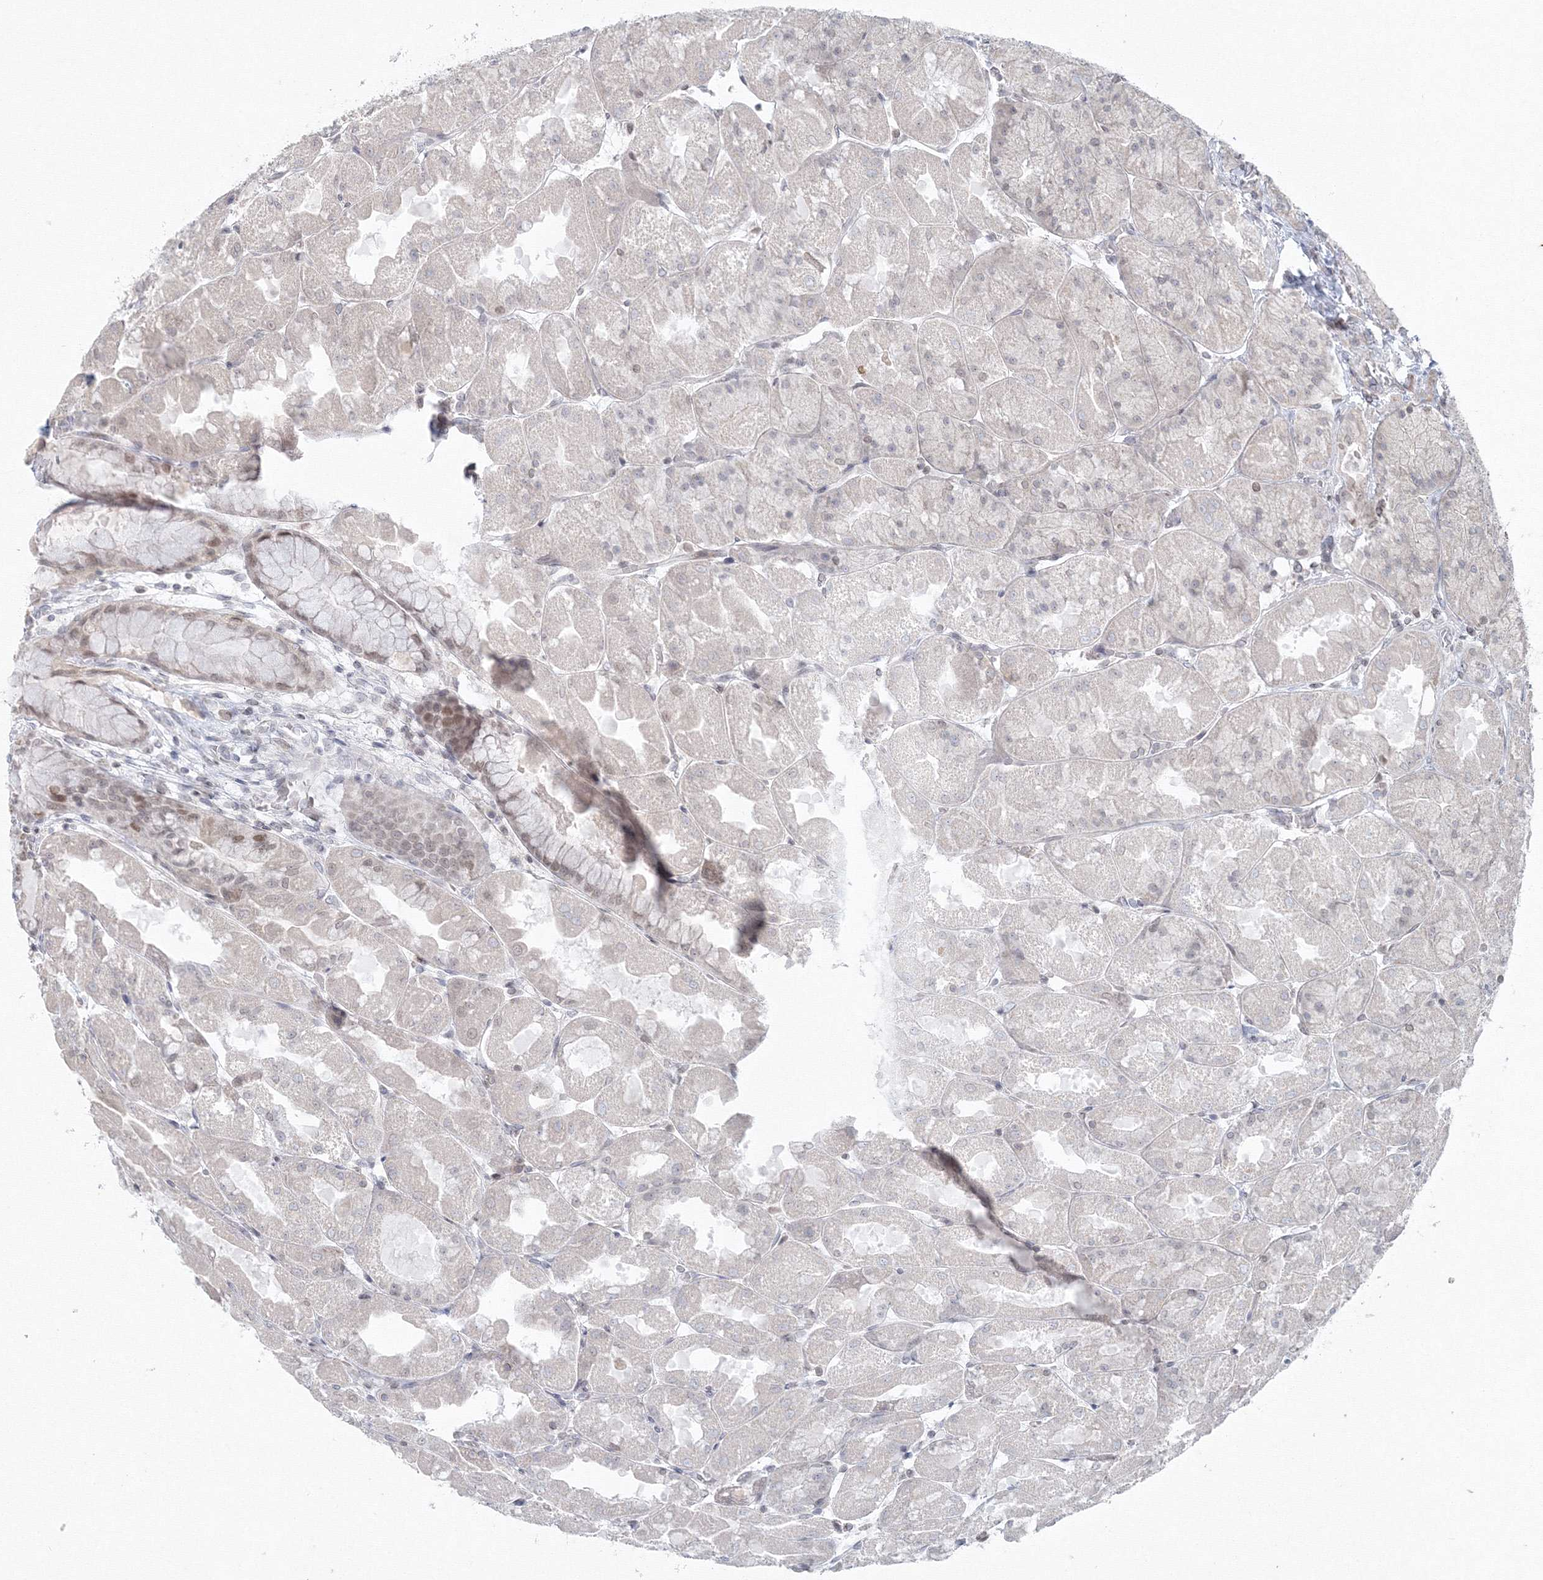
{"staining": {"intensity": "moderate", "quantity": "<25%", "location": "nuclear"}, "tissue": "stomach", "cell_type": "Glandular cells", "image_type": "normal", "snomed": [{"axis": "morphology", "description": "Normal tissue, NOS"}, {"axis": "topography", "description": "Stomach"}], "caption": "Immunohistochemistry (DAB) staining of unremarkable human stomach reveals moderate nuclear protein staining in about <25% of glandular cells.", "gene": "KIF4A", "patient": {"sex": "female", "age": 61}}